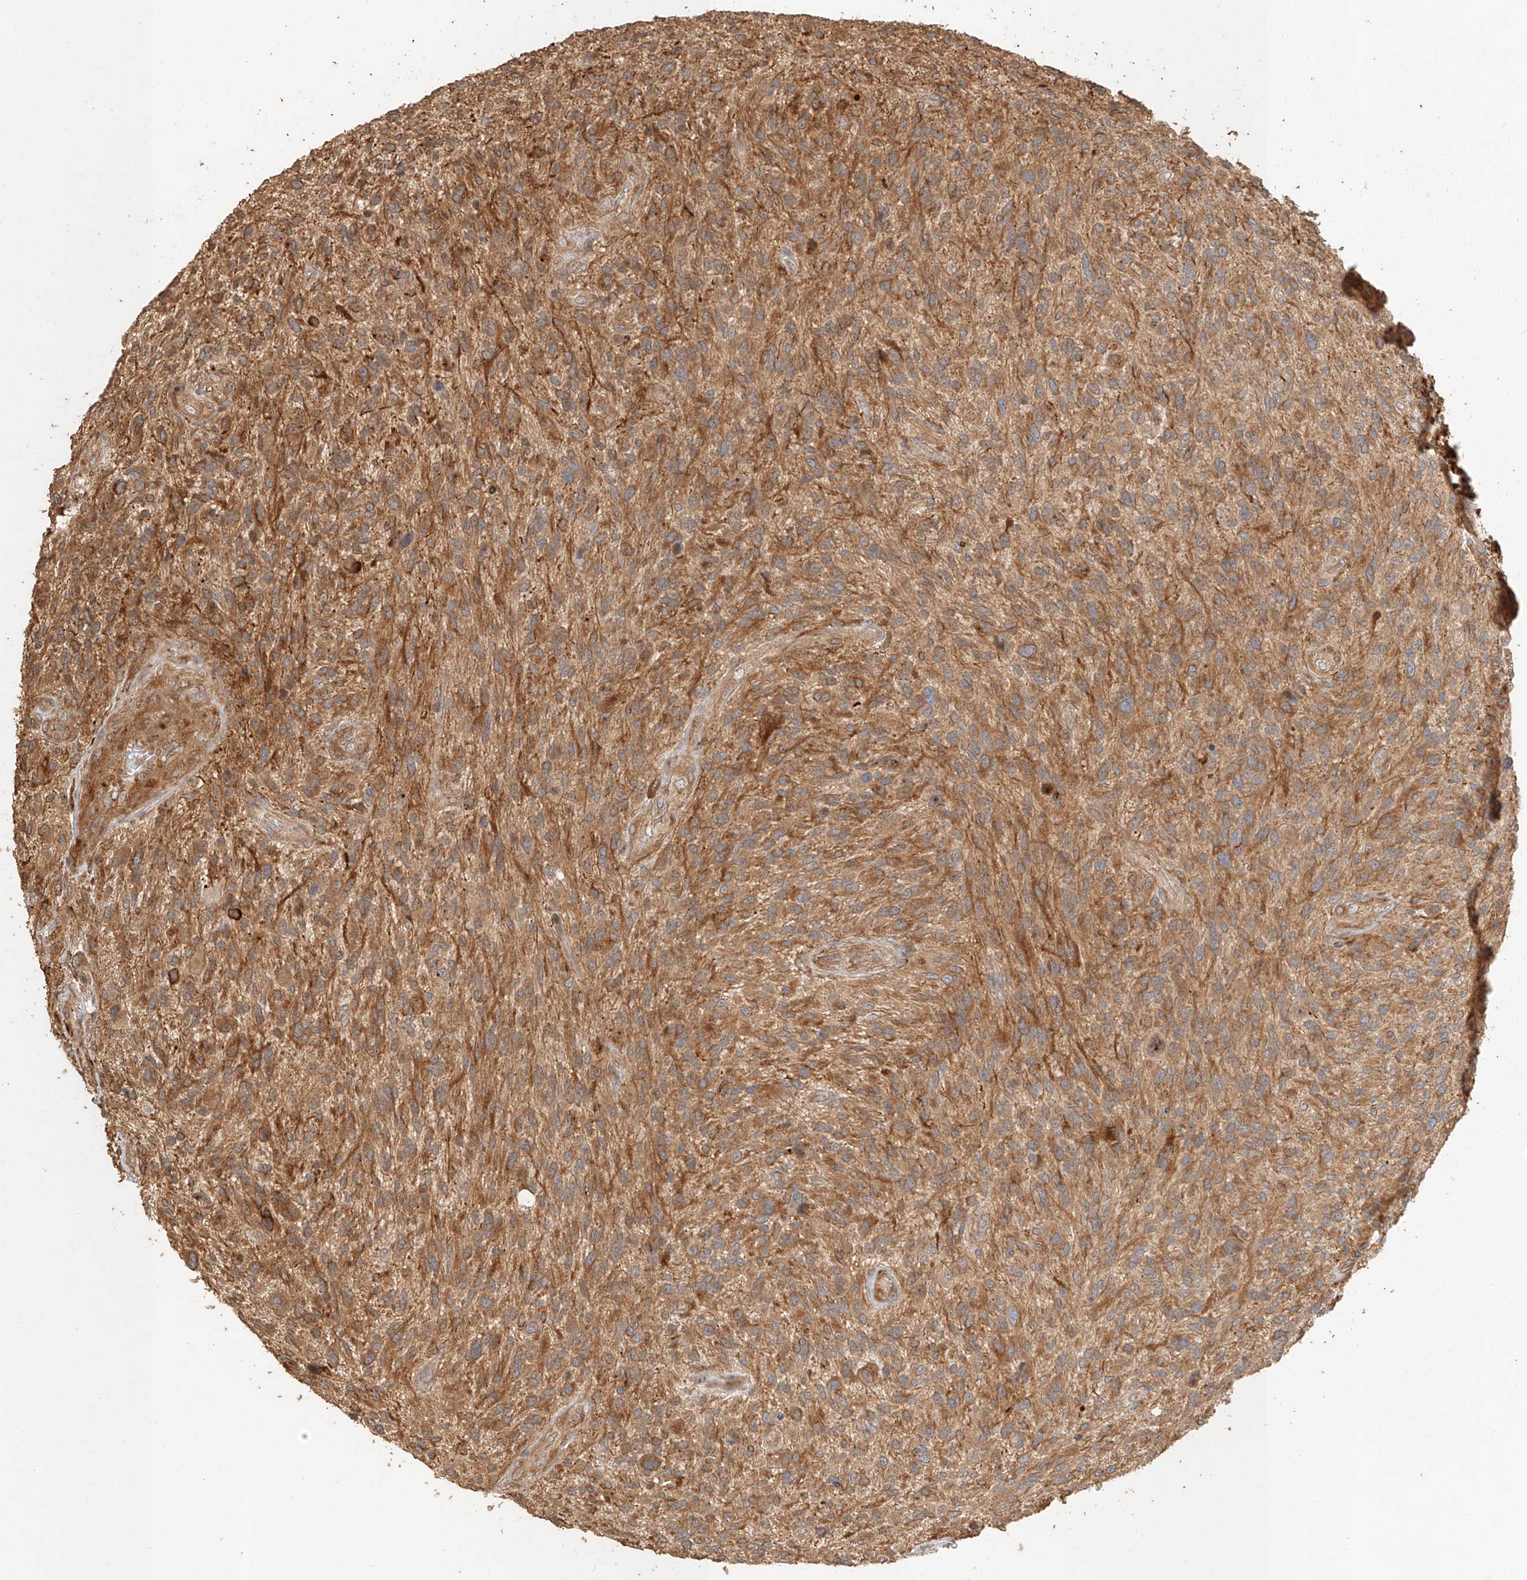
{"staining": {"intensity": "moderate", "quantity": ">75%", "location": "cytoplasmic/membranous"}, "tissue": "glioma", "cell_type": "Tumor cells", "image_type": "cancer", "snomed": [{"axis": "morphology", "description": "Glioma, malignant, High grade"}, {"axis": "topography", "description": "Brain"}], "caption": "High-magnification brightfield microscopy of glioma stained with DAB (3,3'-diaminobenzidine) (brown) and counterstained with hematoxylin (blue). tumor cells exhibit moderate cytoplasmic/membranous positivity is identified in about>75% of cells.", "gene": "NAP1L1", "patient": {"sex": "male", "age": 47}}